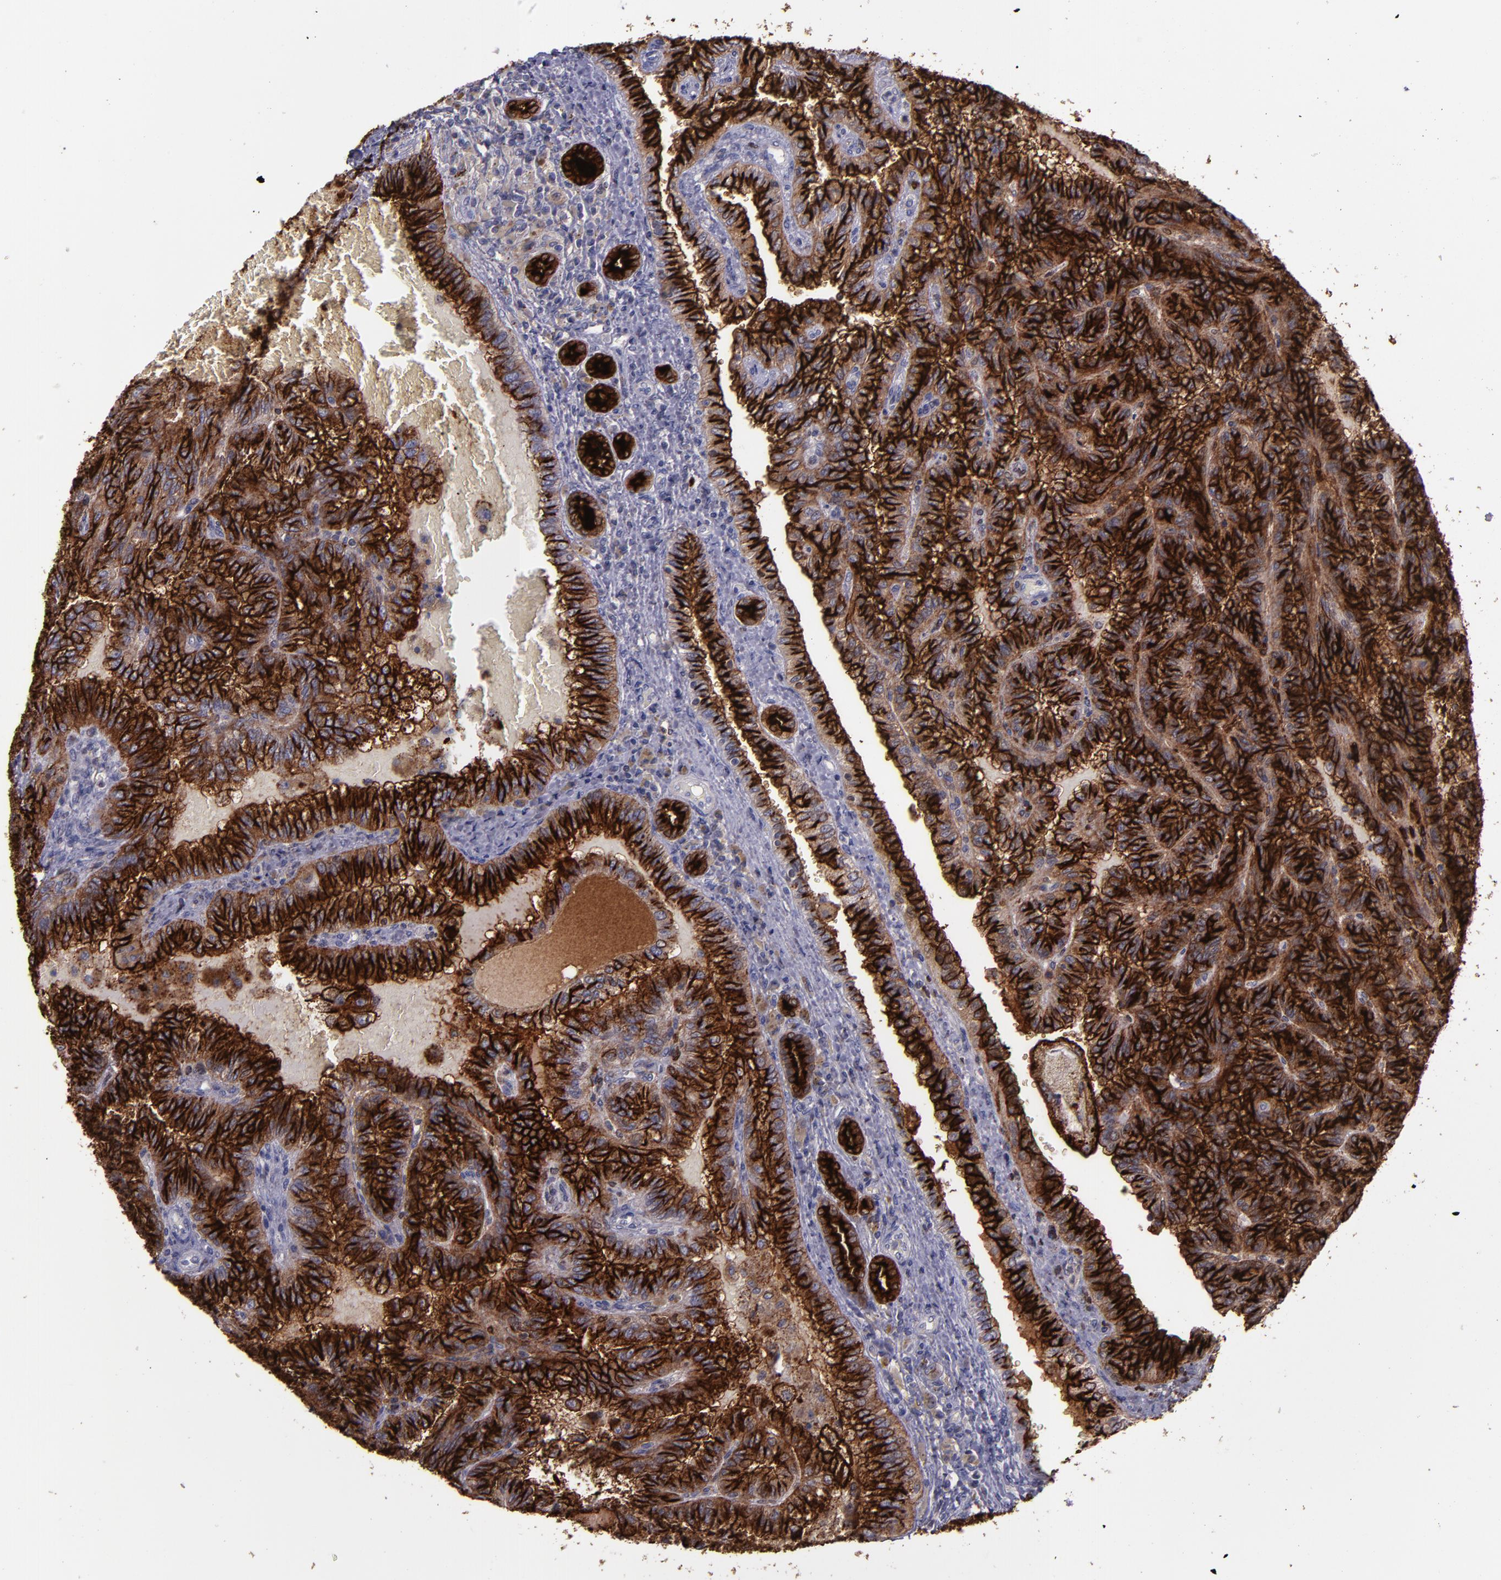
{"staining": {"intensity": "strong", "quantity": ">75%", "location": "cytoplasmic/membranous"}, "tissue": "renal cancer", "cell_type": "Tumor cells", "image_type": "cancer", "snomed": [{"axis": "morphology", "description": "Inflammation, NOS"}, {"axis": "morphology", "description": "Adenocarcinoma, NOS"}, {"axis": "topography", "description": "Kidney"}], "caption": "This photomicrograph exhibits immunohistochemistry staining of renal cancer (adenocarcinoma), with high strong cytoplasmic/membranous positivity in approximately >75% of tumor cells.", "gene": "MFGE8", "patient": {"sex": "male", "age": 68}}